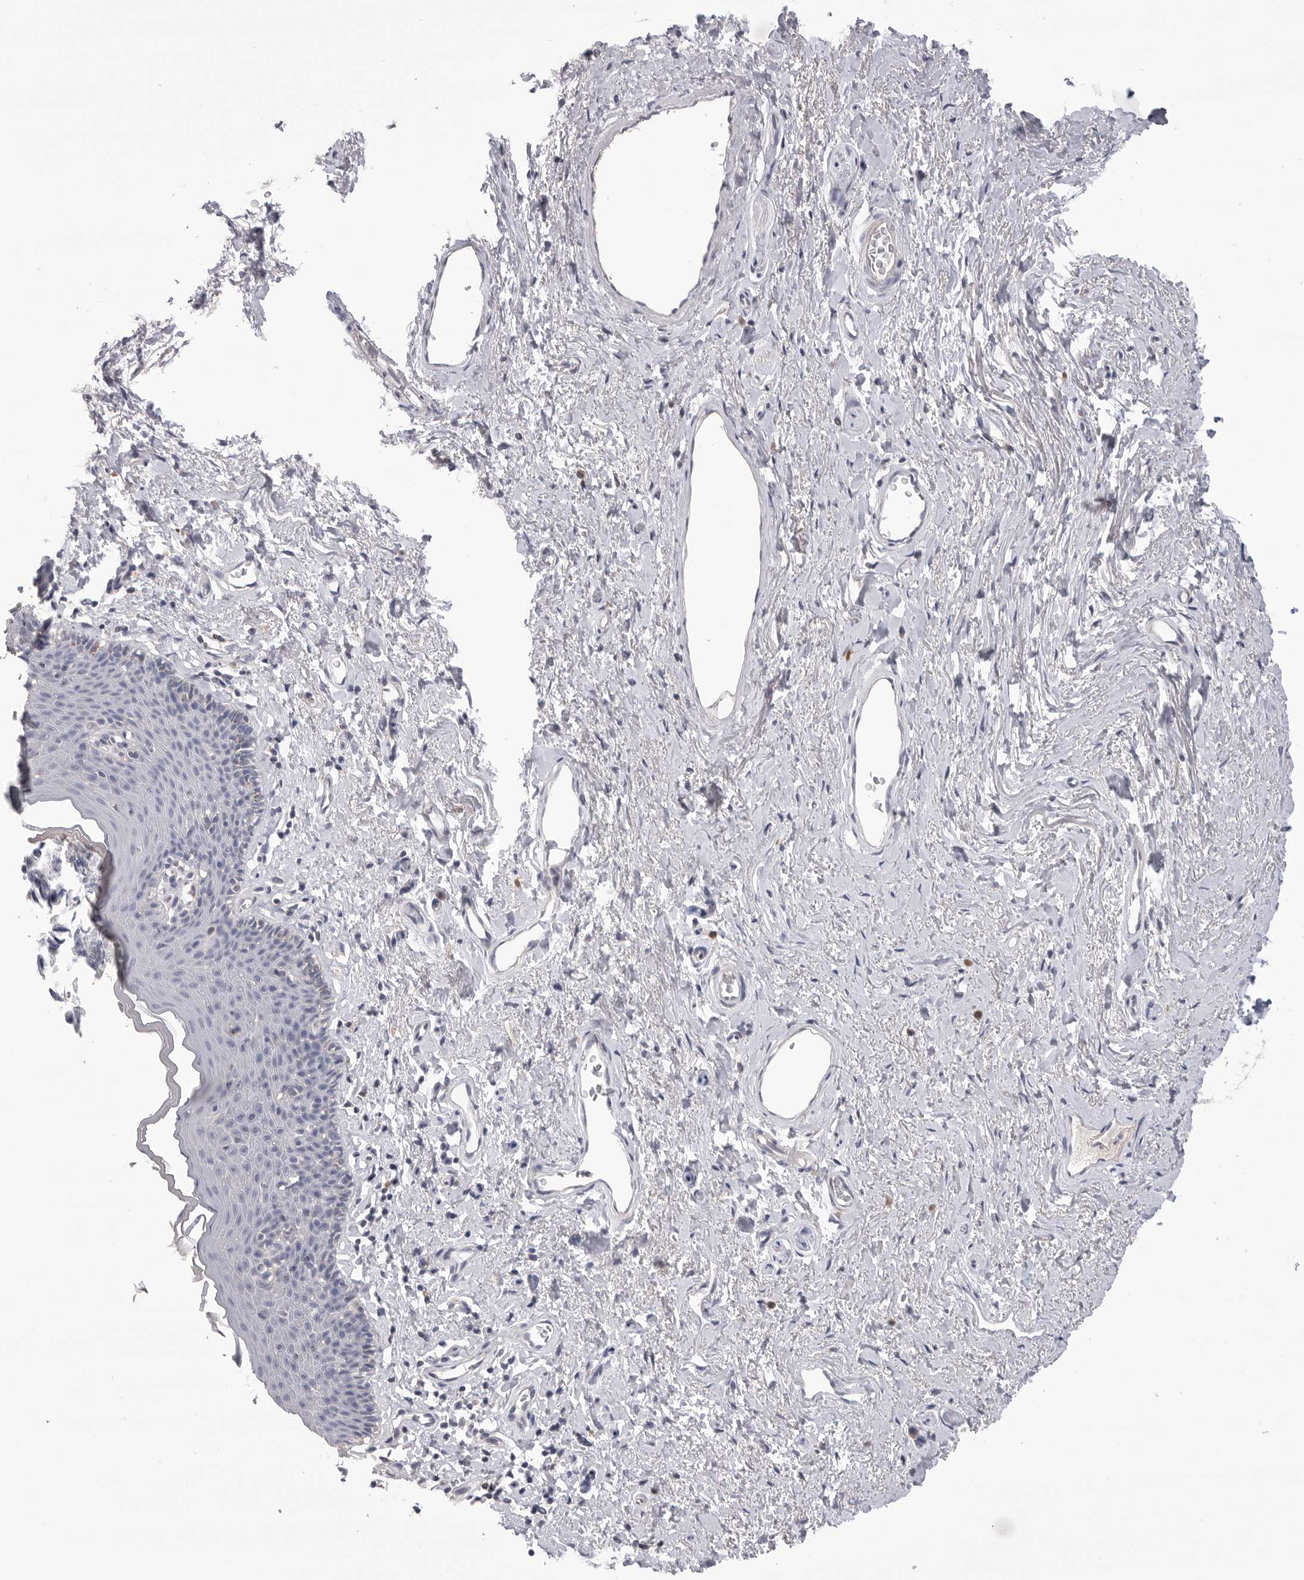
{"staining": {"intensity": "negative", "quantity": "none", "location": "none"}, "tissue": "skin", "cell_type": "Epidermal cells", "image_type": "normal", "snomed": [{"axis": "morphology", "description": "Normal tissue, NOS"}, {"axis": "topography", "description": "Vulva"}], "caption": "Epidermal cells show no significant protein expression in unremarkable skin. (DAB immunohistochemistry with hematoxylin counter stain).", "gene": "DLGAP3", "patient": {"sex": "female", "age": 66}}